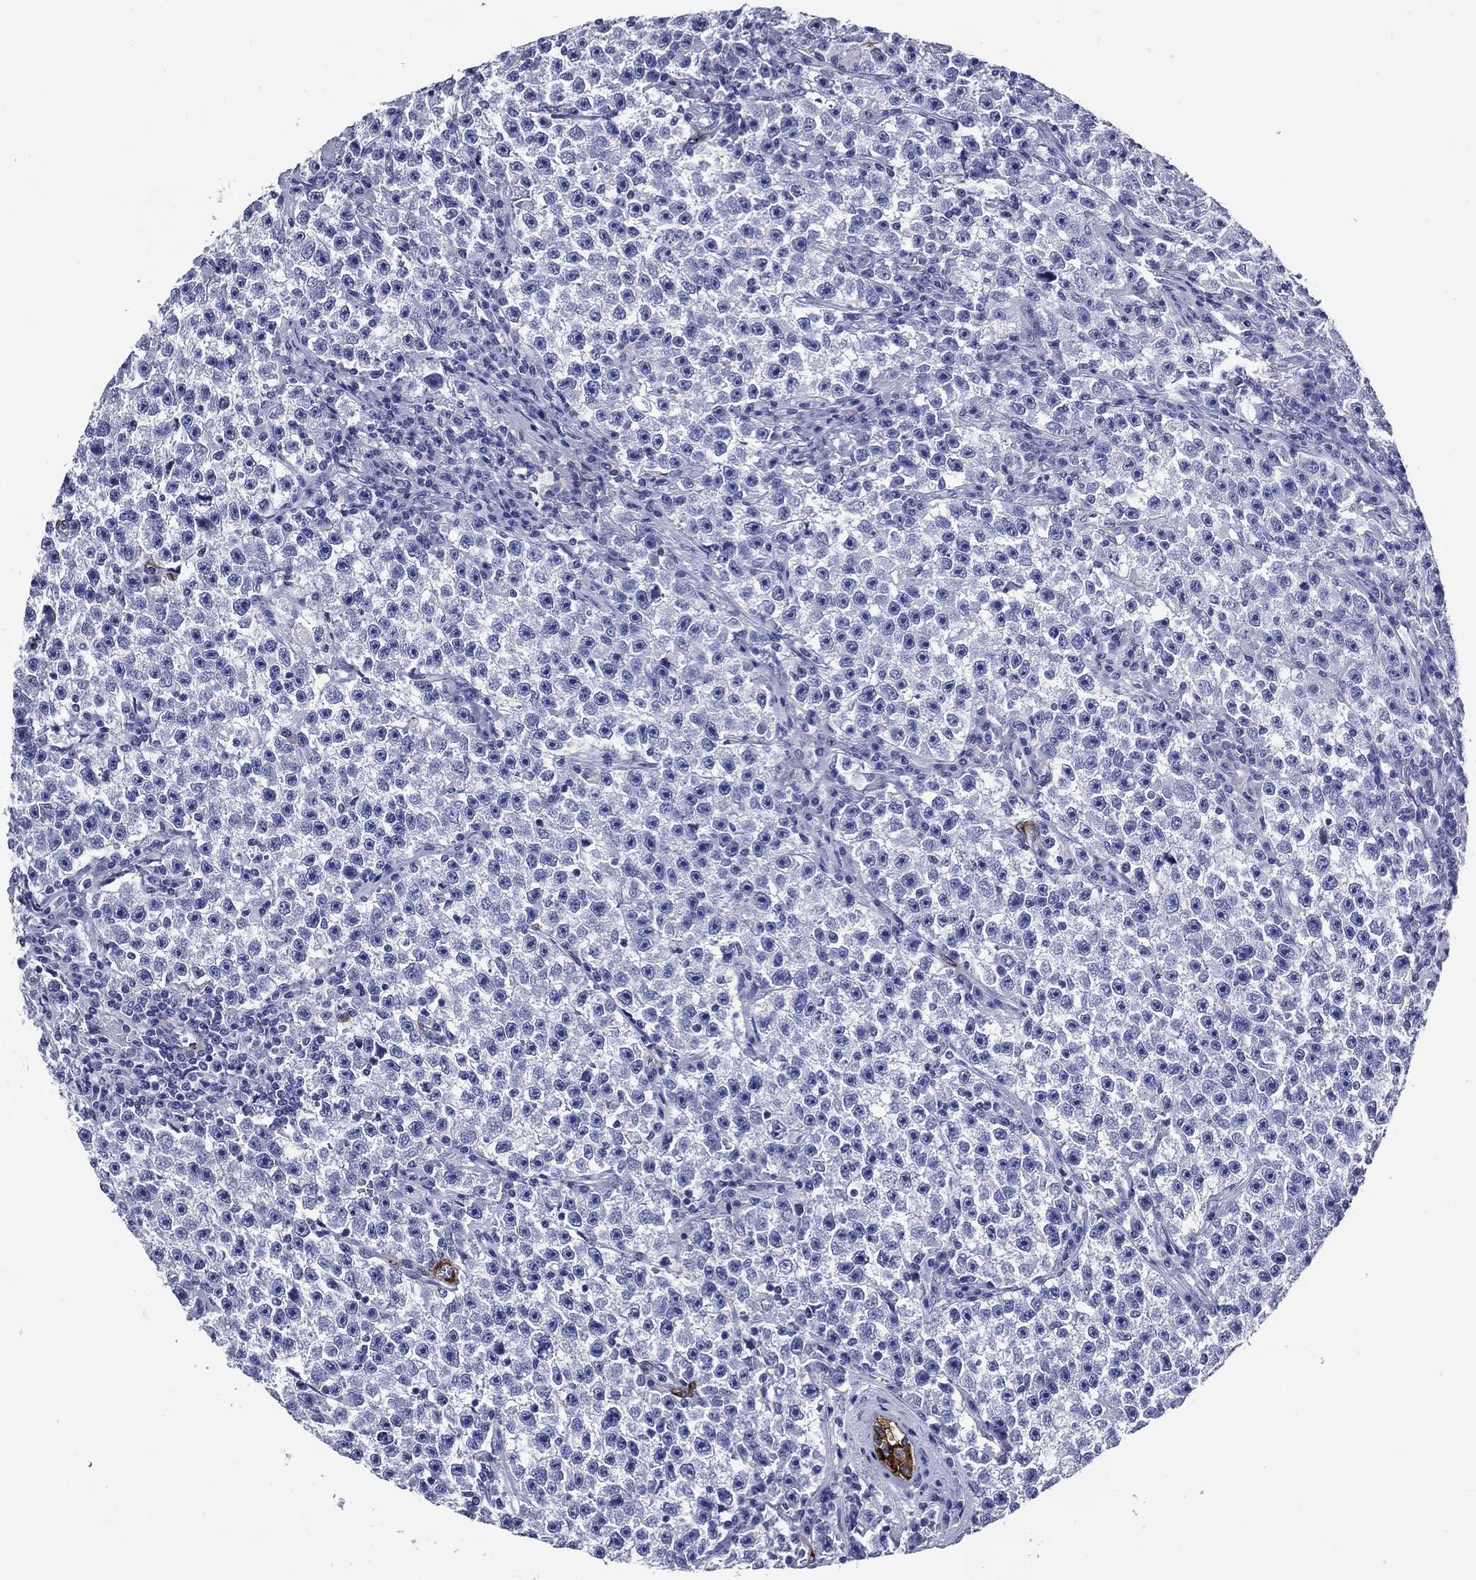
{"staining": {"intensity": "negative", "quantity": "none", "location": "none"}, "tissue": "testis cancer", "cell_type": "Tumor cells", "image_type": "cancer", "snomed": [{"axis": "morphology", "description": "Seminoma, NOS"}, {"axis": "topography", "description": "Testis"}], "caption": "Testis cancer (seminoma) stained for a protein using immunohistochemistry (IHC) displays no positivity tumor cells.", "gene": "ACE2", "patient": {"sex": "male", "age": 22}}